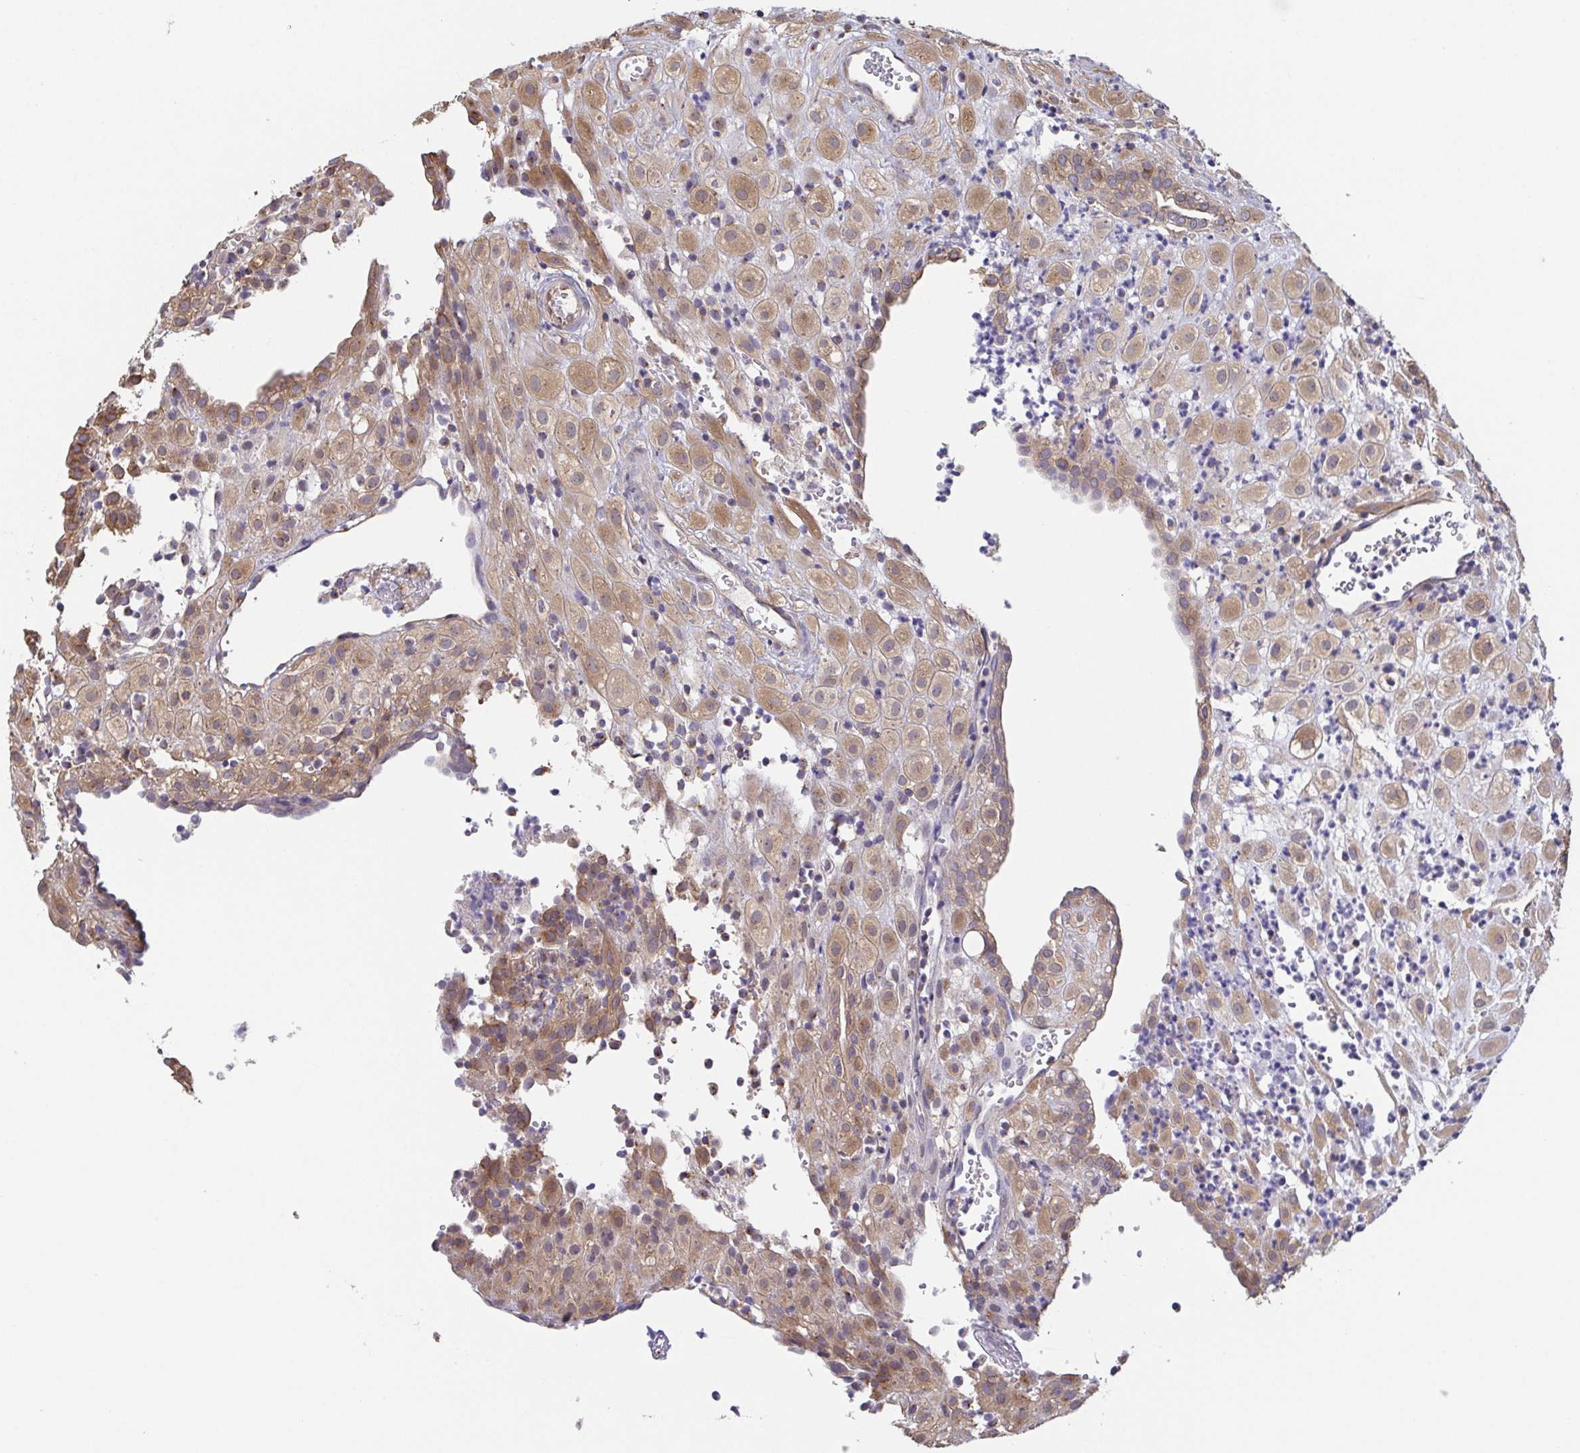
{"staining": {"intensity": "weak", "quantity": ">75%", "location": "cytoplasmic/membranous"}, "tissue": "placenta", "cell_type": "Decidual cells", "image_type": "normal", "snomed": [{"axis": "morphology", "description": "Normal tissue, NOS"}, {"axis": "topography", "description": "Placenta"}], "caption": "About >75% of decidual cells in unremarkable placenta display weak cytoplasmic/membranous protein staining as visualized by brown immunohistochemical staining.", "gene": "EIF3D", "patient": {"sex": "female", "age": 24}}